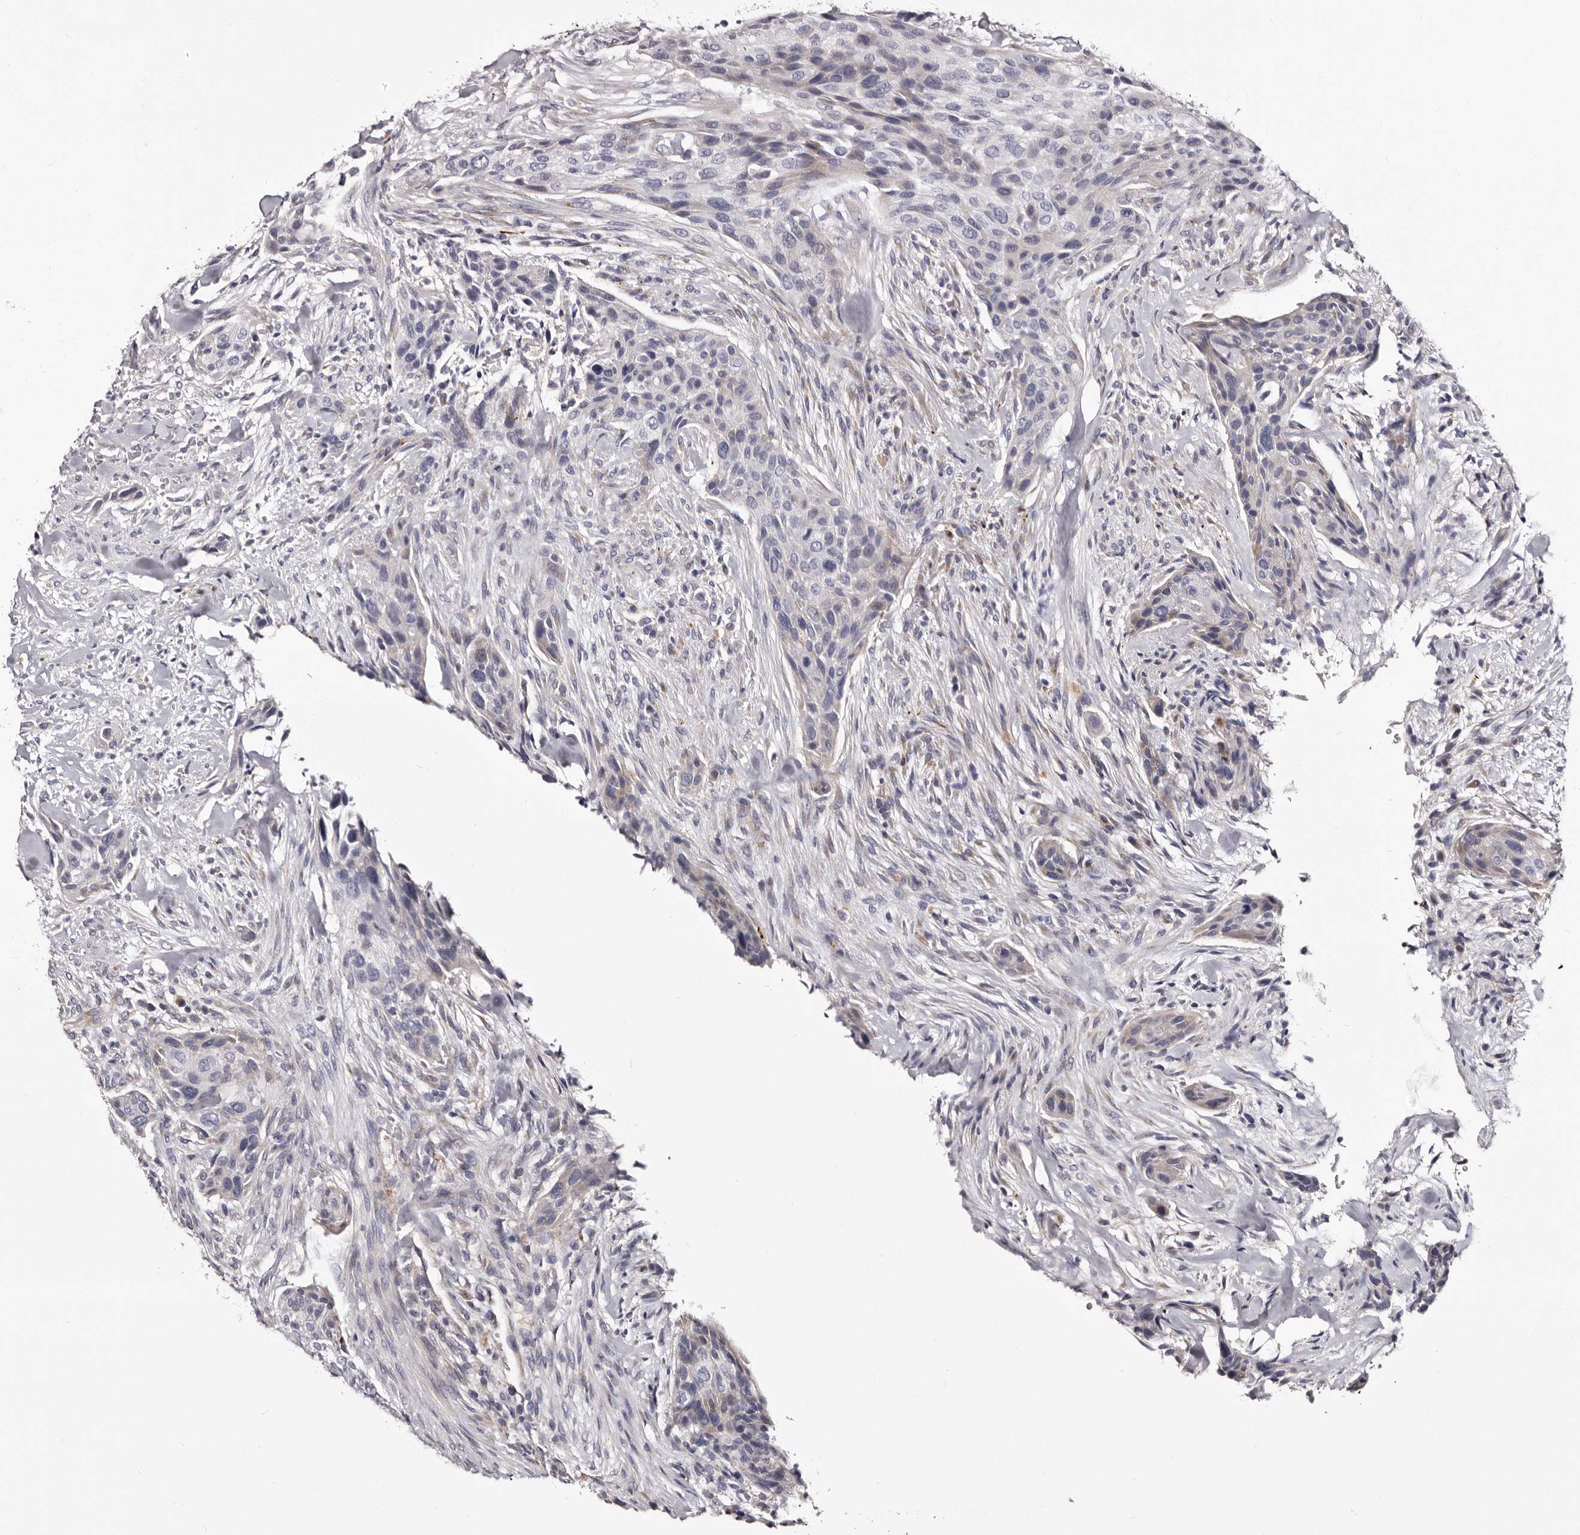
{"staining": {"intensity": "negative", "quantity": "none", "location": "none"}, "tissue": "urothelial cancer", "cell_type": "Tumor cells", "image_type": "cancer", "snomed": [{"axis": "morphology", "description": "Urothelial carcinoma, High grade"}, {"axis": "topography", "description": "Urinary bladder"}], "caption": "An image of human urothelial cancer is negative for staining in tumor cells.", "gene": "AUNIP", "patient": {"sex": "male", "age": 35}}